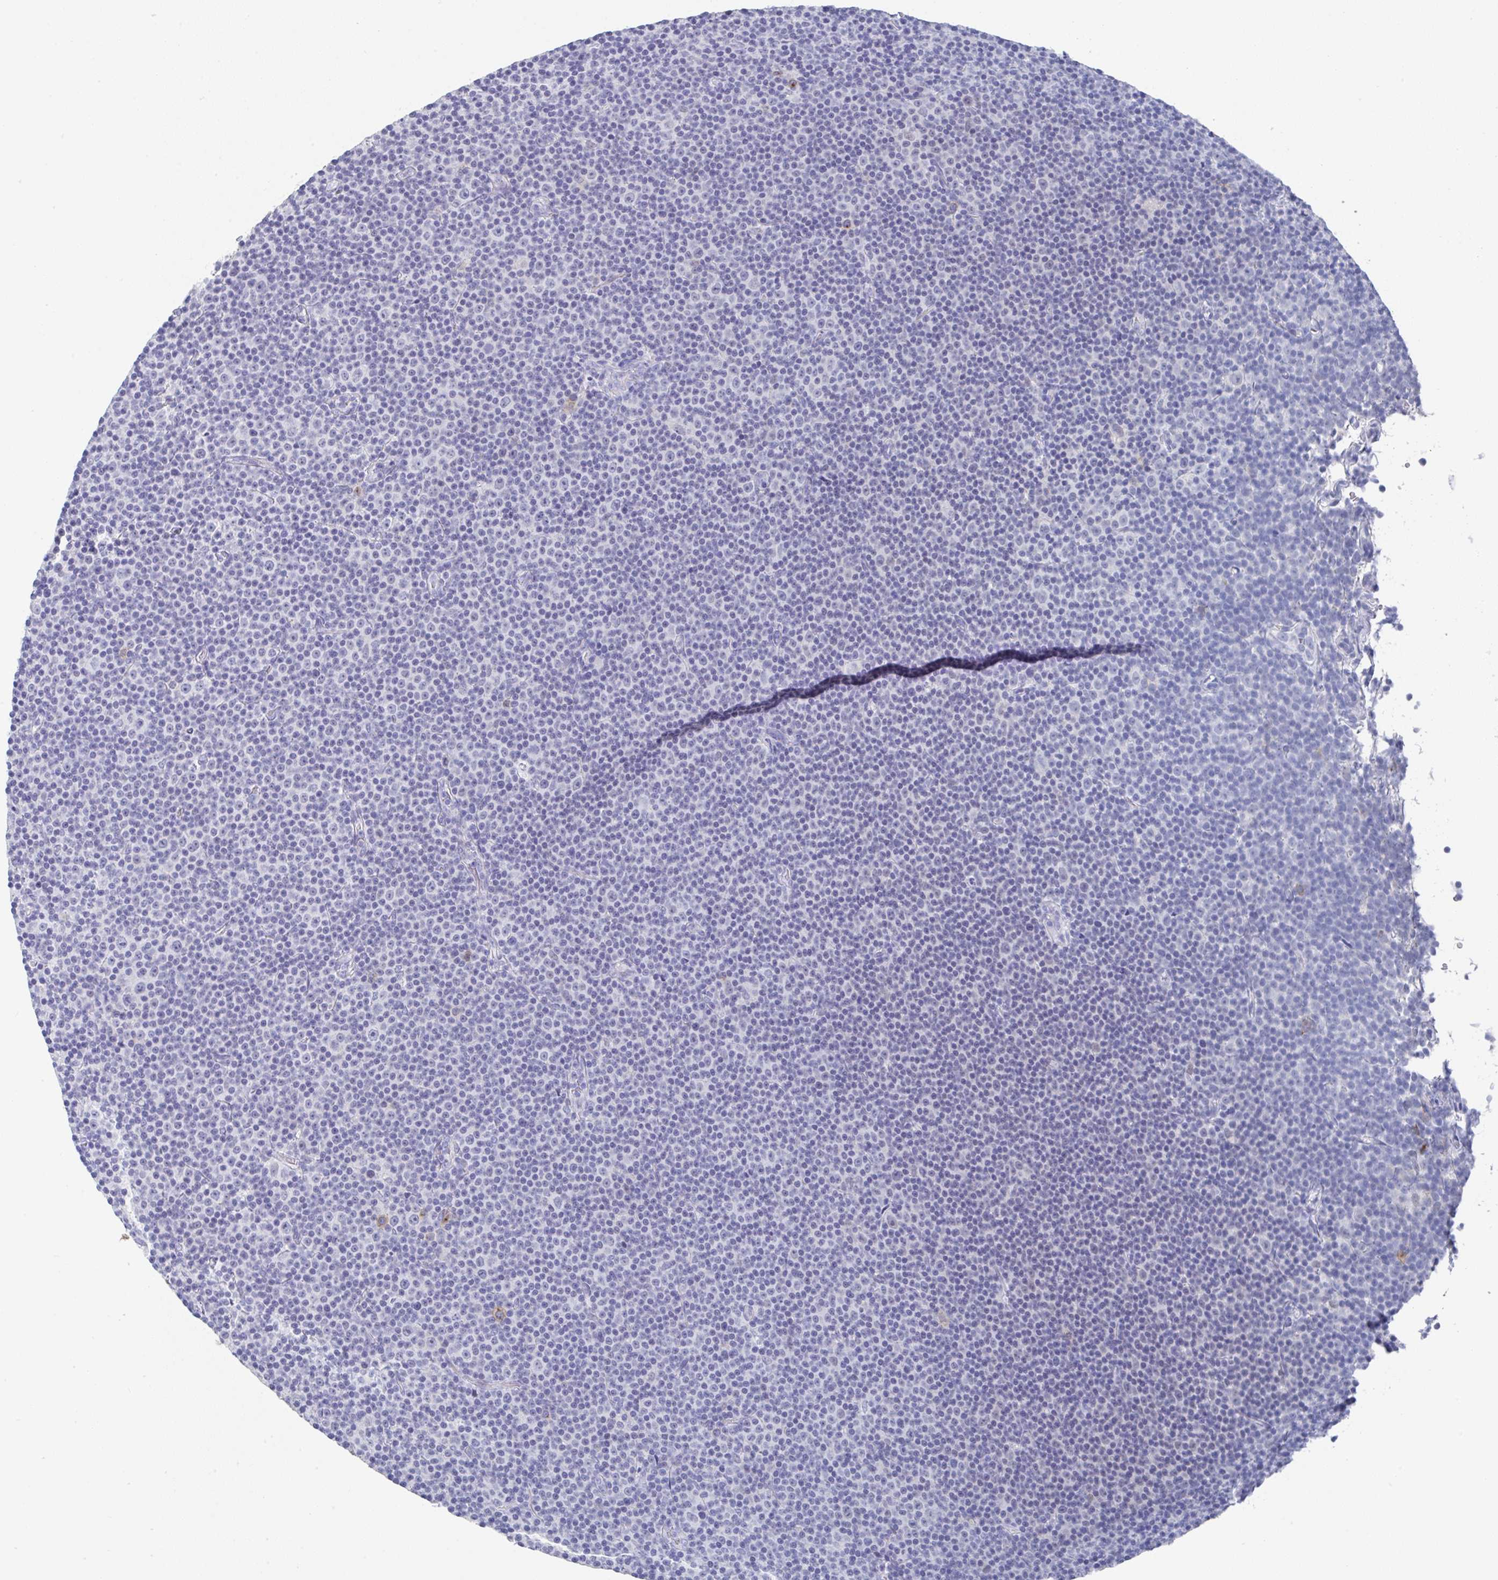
{"staining": {"intensity": "negative", "quantity": "none", "location": "none"}, "tissue": "lymphoma", "cell_type": "Tumor cells", "image_type": "cancer", "snomed": [{"axis": "morphology", "description": "Malignant lymphoma, non-Hodgkin's type, Low grade"}, {"axis": "topography", "description": "Lymph node"}], "caption": "Immunohistochemistry (IHC) of human lymphoma exhibits no staining in tumor cells.", "gene": "TNFRSF8", "patient": {"sex": "female", "age": 67}}